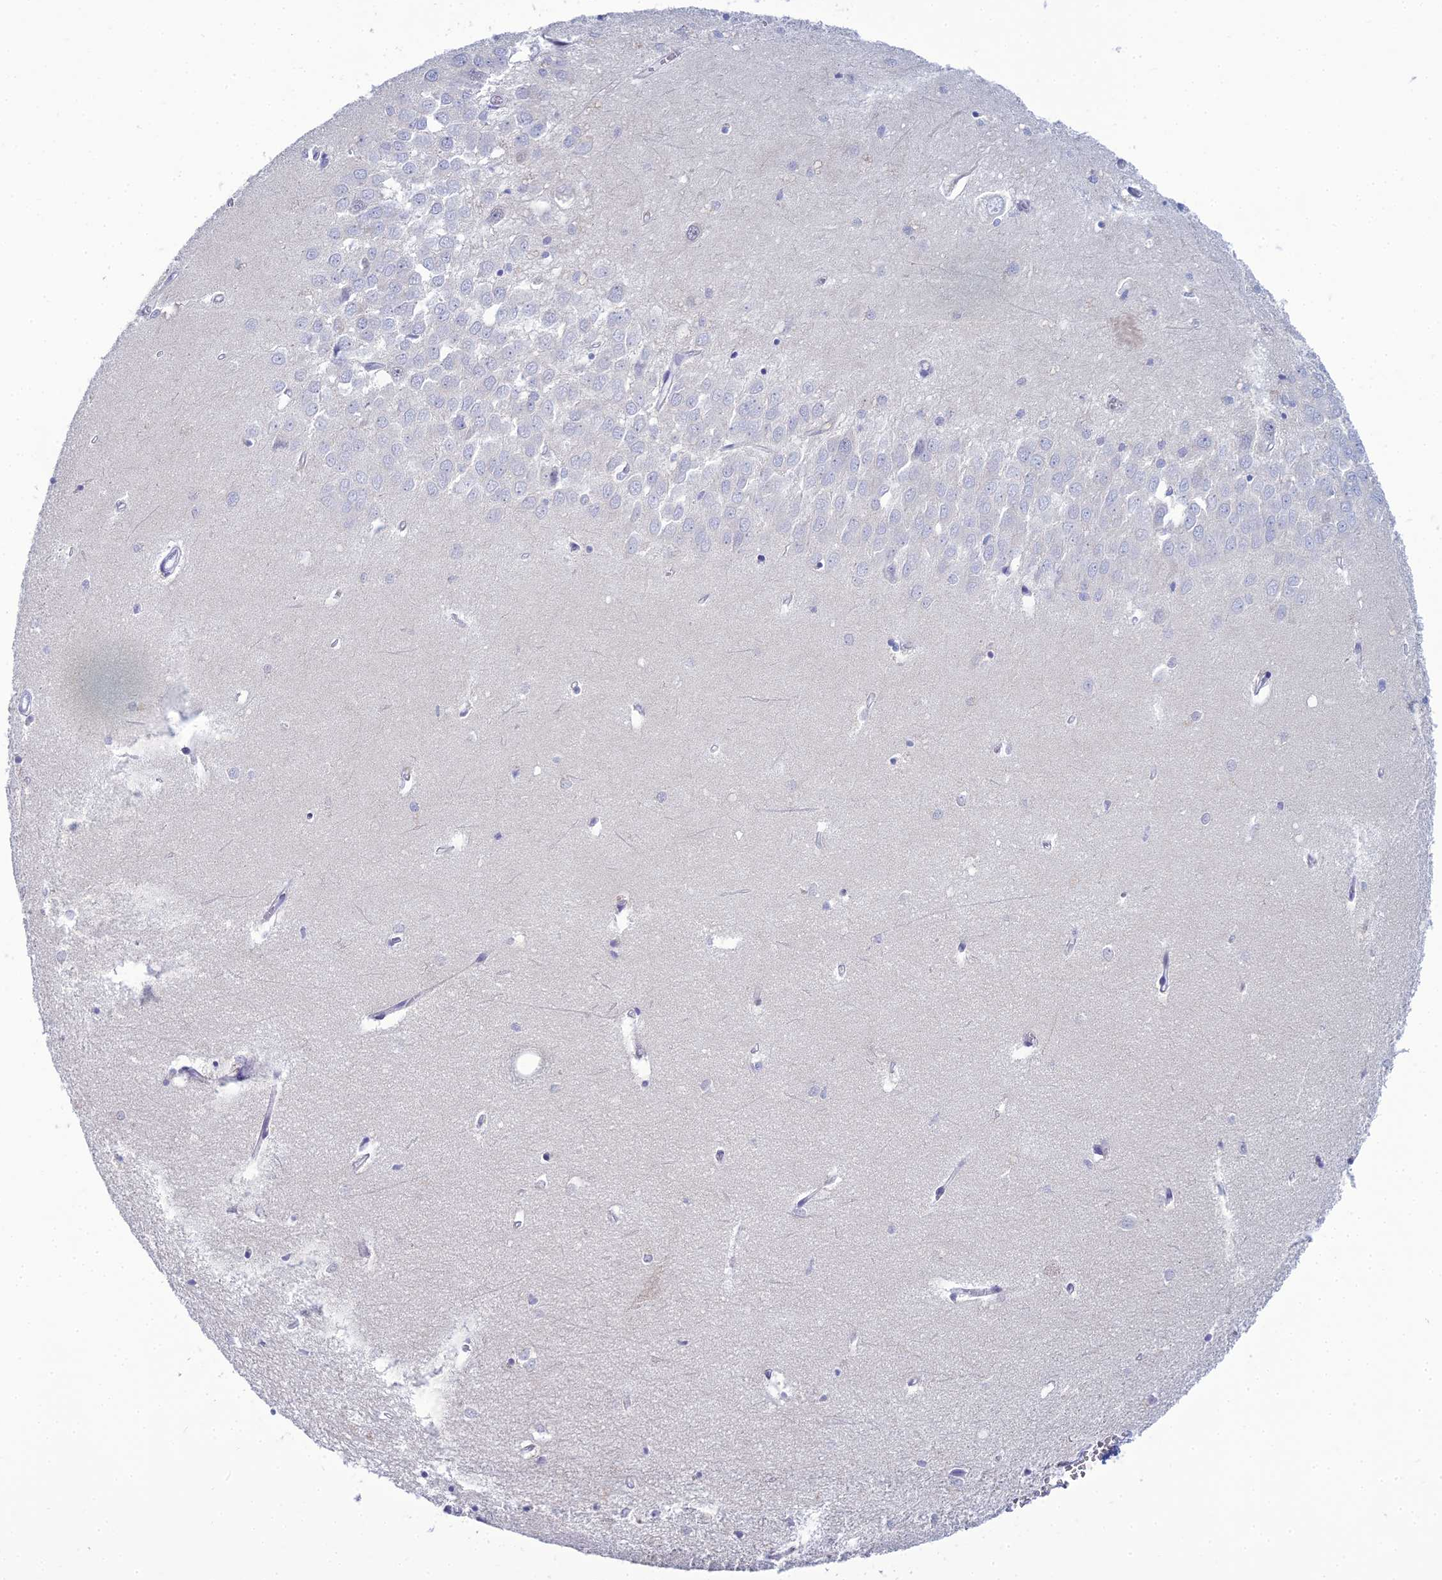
{"staining": {"intensity": "negative", "quantity": "none", "location": "none"}, "tissue": "hippocampus", "cell_type": "Glial cells", "image_type": "normal", "snomed": [{"axis": "morphology", "description": "Normal tissue, NOS"}, {"axis": "topography", "description": "Hippocampus"}], "caption": "Protein analysis of benign hippocampus displays no significant positivity in glial cells.", "gene": "MUC13", "patient": {"sex": "female", "age": 64}}